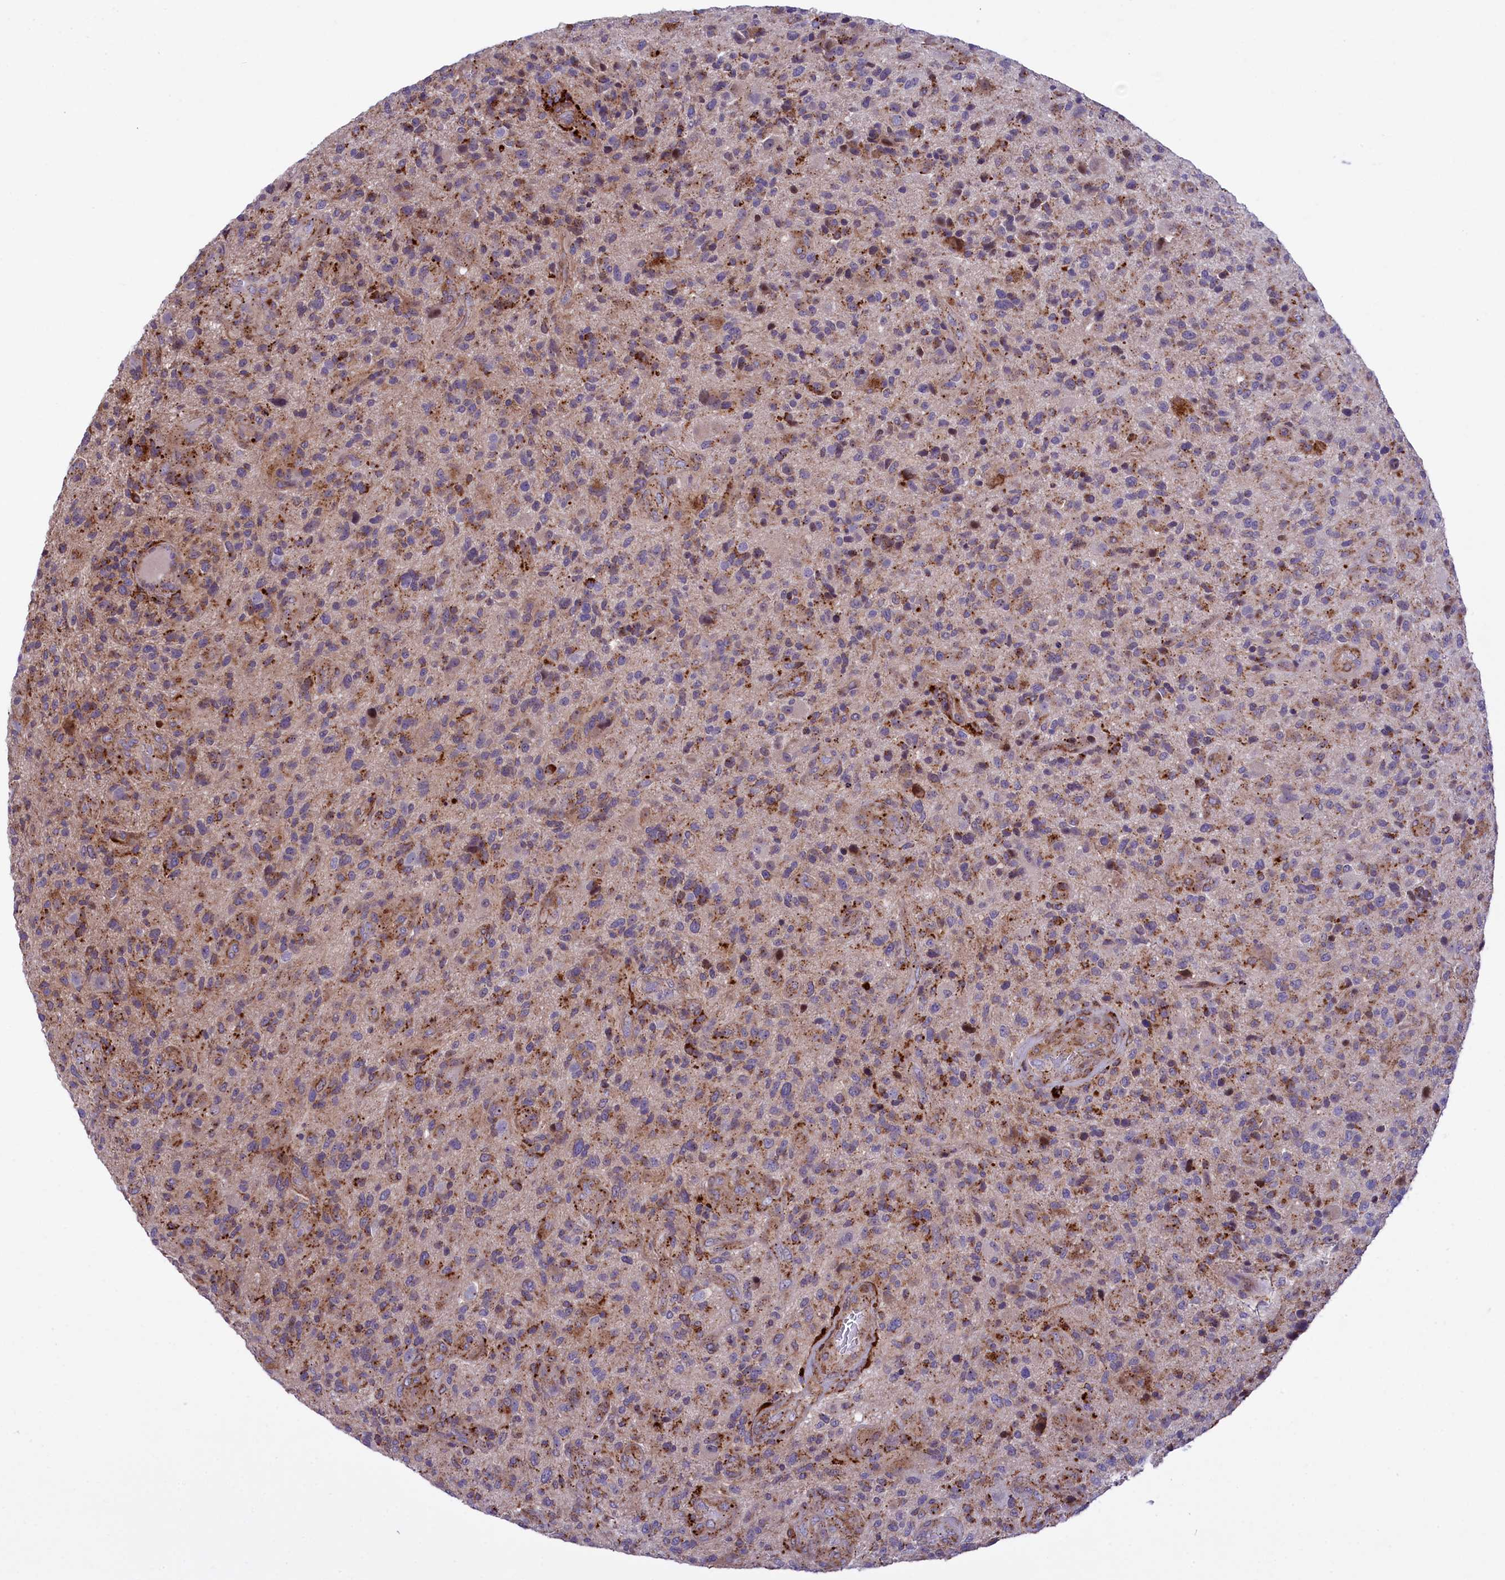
{"staining": {"intensity": "moderate", "quantity": "<25%", "location": "cytoplasmic/membranous"}, "tissue": "glioma", "cell_type": "Tumor cells", "image_type": "cancer", "snomed": [{"axis": "morphology", "description": "Glioma, malignant, High grade"}, {"axis": "topography", "description": "Brain"}], "caption": "Immunohistochemical staining of human glioma displays low levels of moderate cytoplasmic/membranous protein staining in approximately <25% of tumor cells.", "gene": "MAN2B1", "patient": {"sex": "male", "age": 47}}